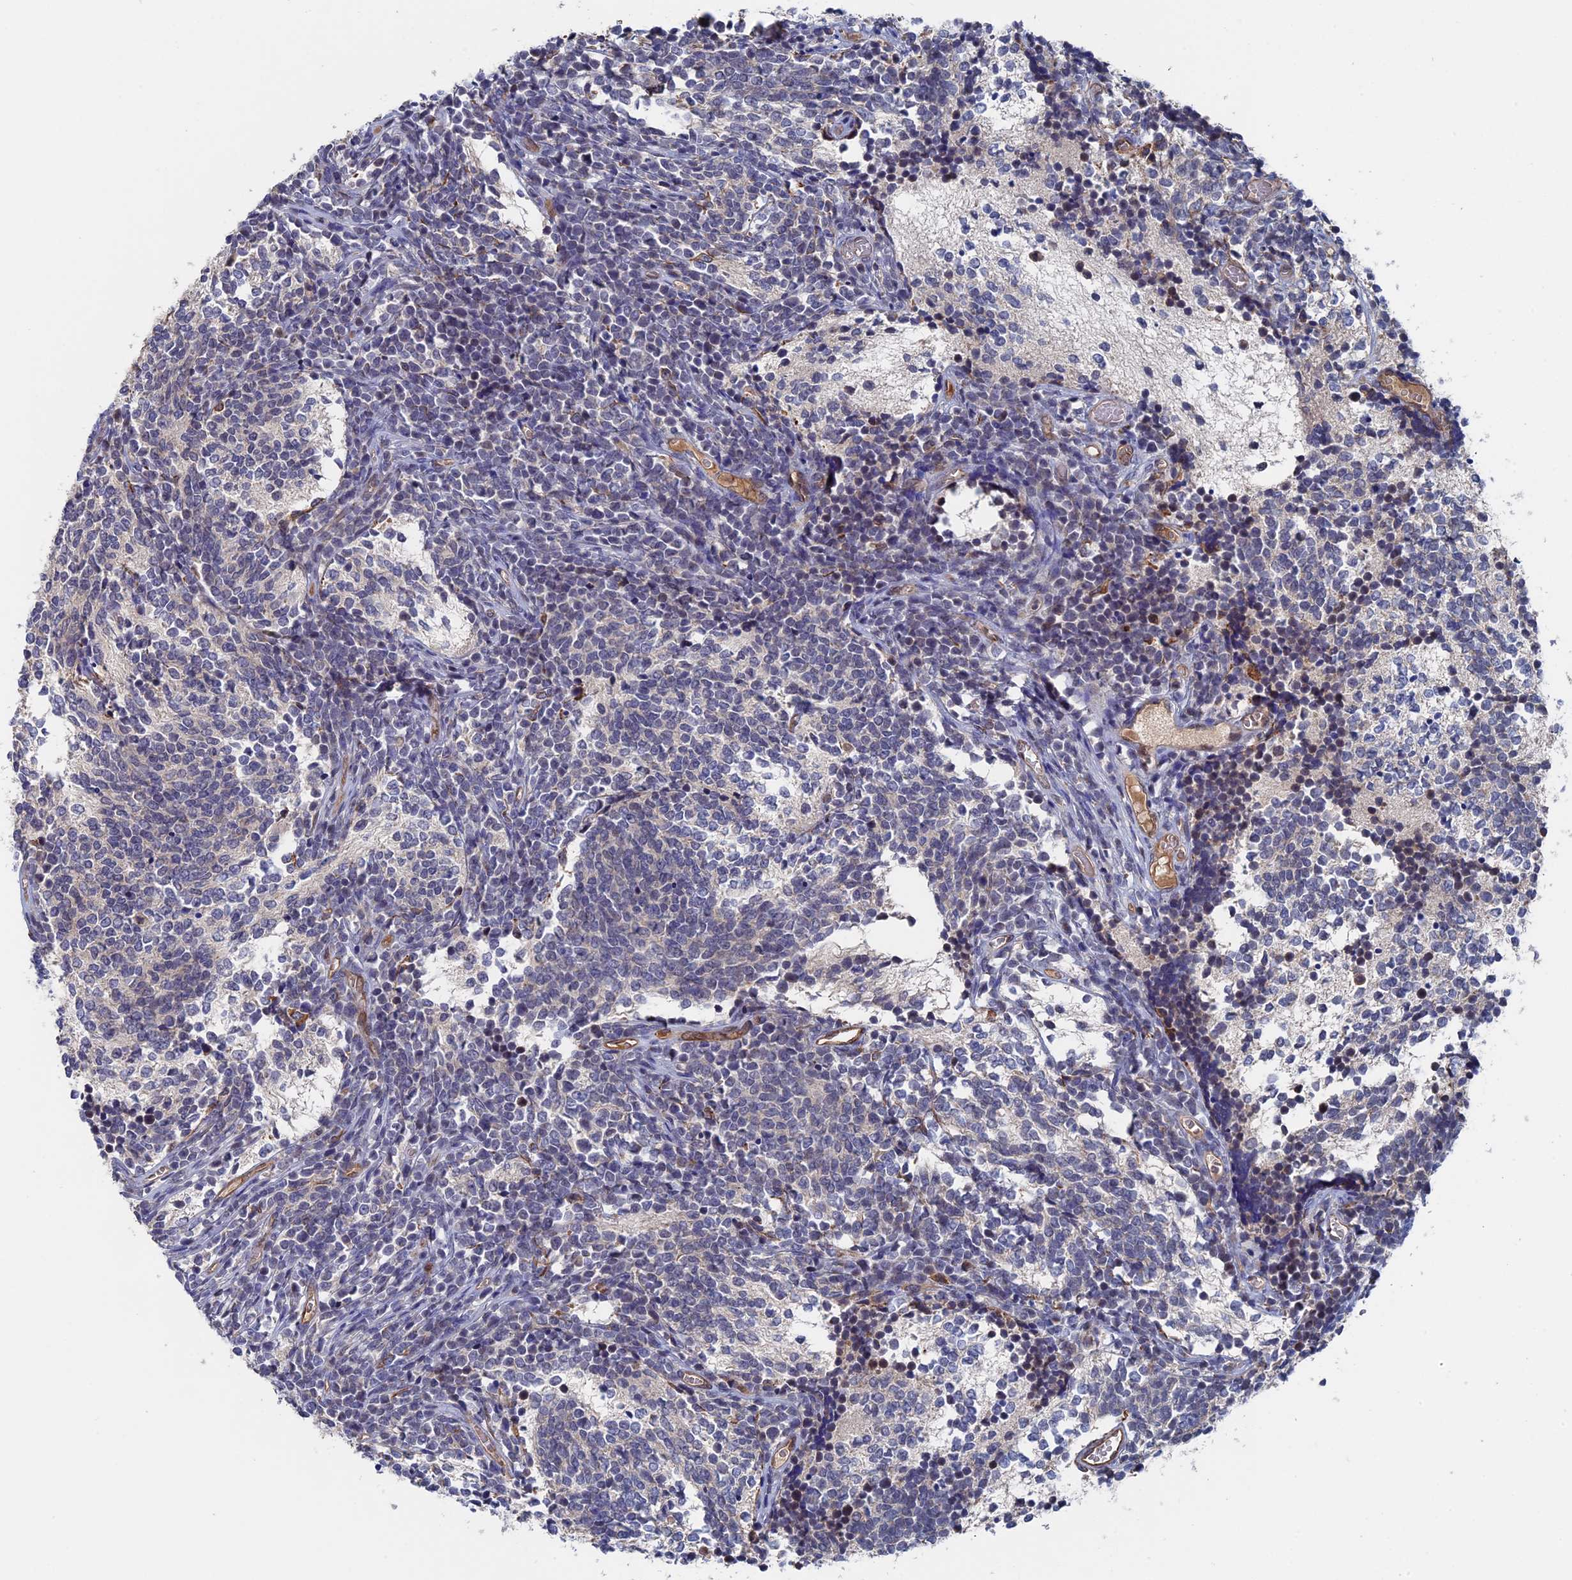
{"staining": {"intensity": "negative", "quantity": "none", "location": "none"}, "tissue": "glioma", "cell_type": "Tumor cells", "image_type": "cancer", "snomed": [{"axis": "morphology", "description": "Glioma, malignant, Low grade"}, {"axis": "topography", "description": "Brain"}], "caption": "Human malignant low-grade glioma stained for a protein using immunohistochemistry (IHC) reveals no expression in tumor cells.", "gene": "RPUSD1", "patient": {"sex": "female", "age": 1}}